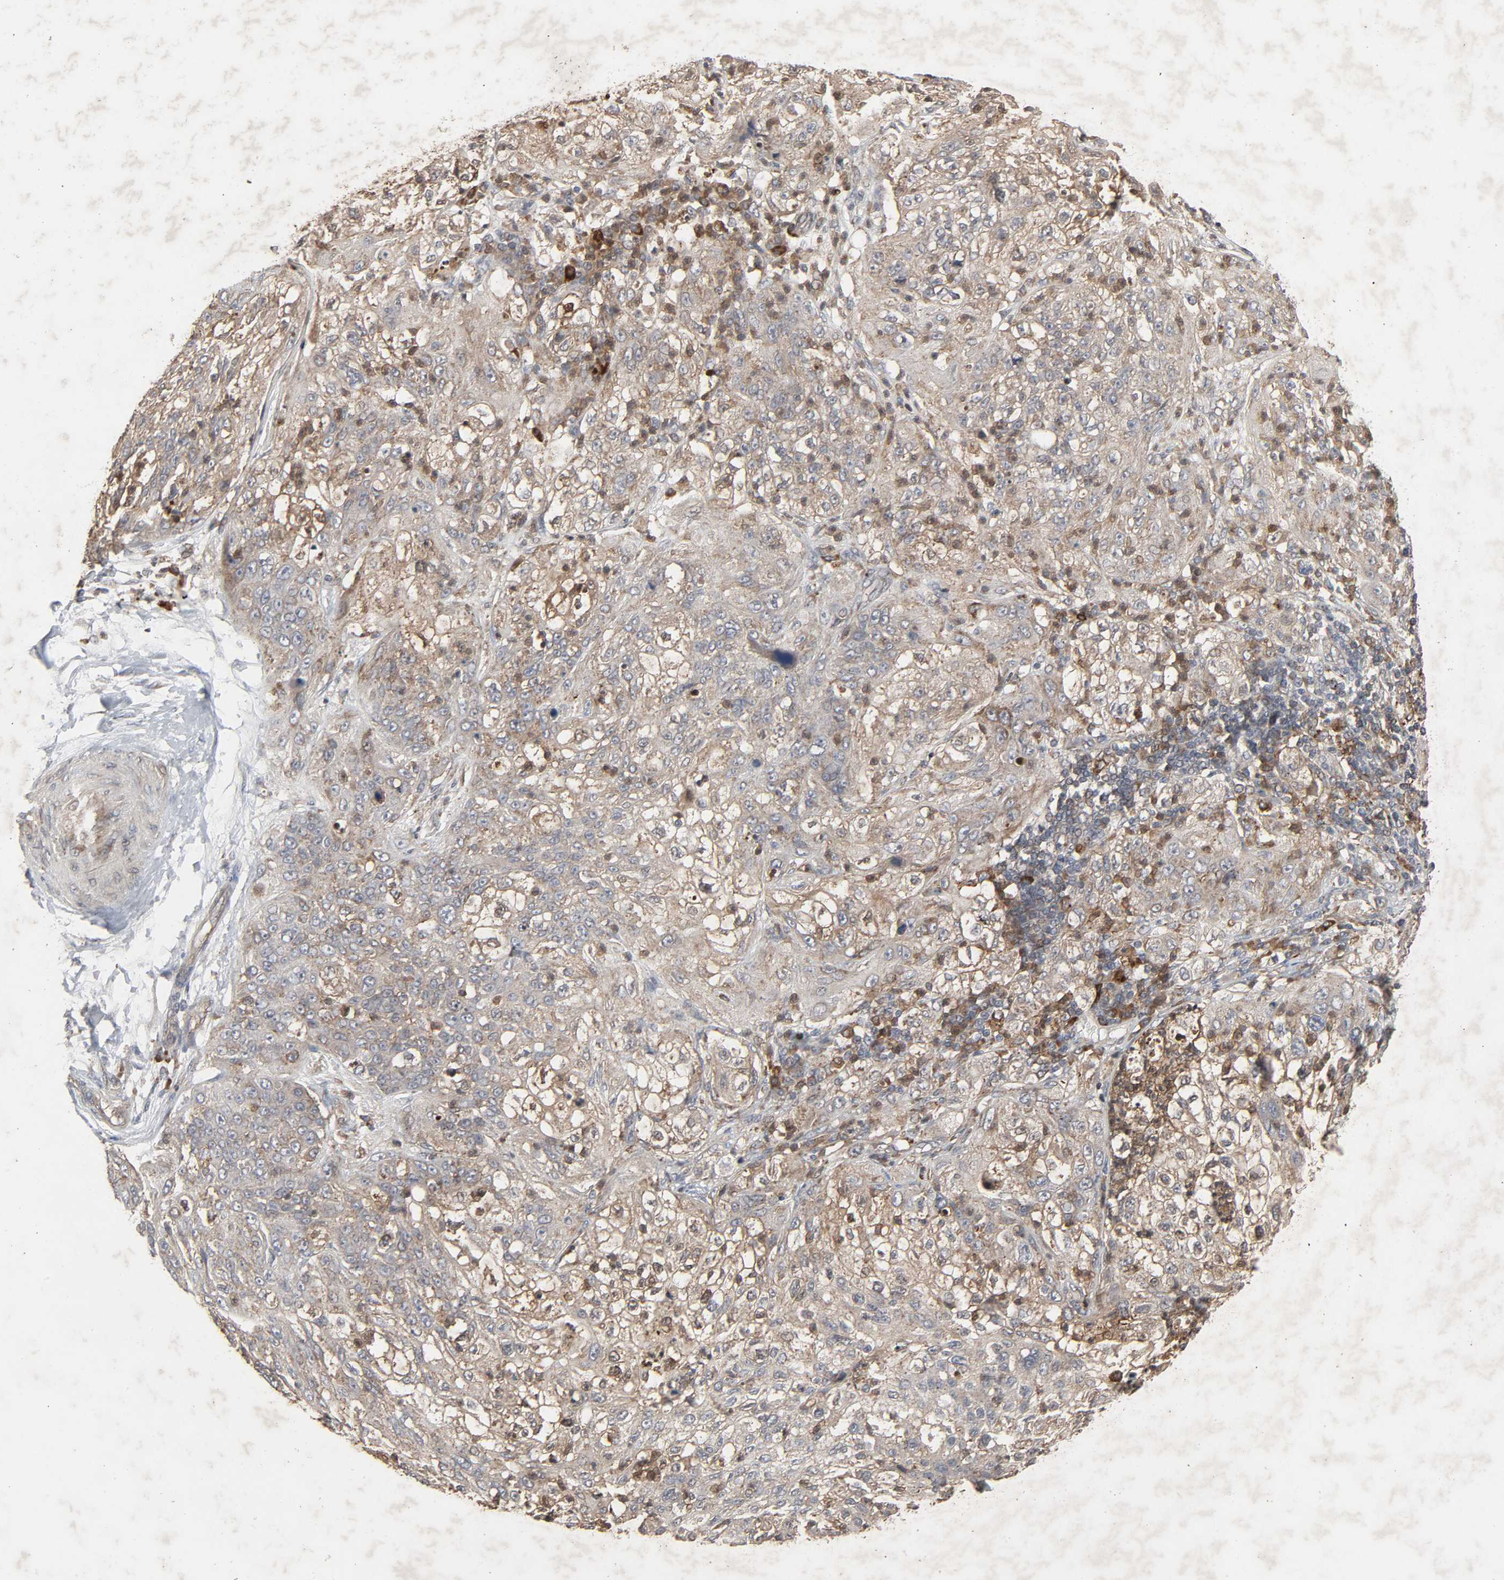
{"staining": {"intensity": "moderate", "quantity": "25%-75%", "location": "cytoplasmic/membranous"}, "tissue": "lung cancer", "cell_type": "Tumor cells", "image_type": "cancer", "snomed": [{"axis": "morphology", "description": "Inflammation, NOS"}, {"axis": "morphology", "description": "Squamous cell carcinoma, NOS"}, {"axis": "topography", "description": "Lymph node"}, {"axis": "topography", "description": "Soft tissue"}, {"axis": "topography", "description": "Lung"}], "caption": "This image shows lung cancer stained with immunohistochemistry to label a protein in brown. The cytoplasmic/membranous of tumor cells show moderate positivity for the protein. Nuclei are counter-stained blue.", "gene": "ADCY4", "patient": {"sex": "male", "age": 66}}